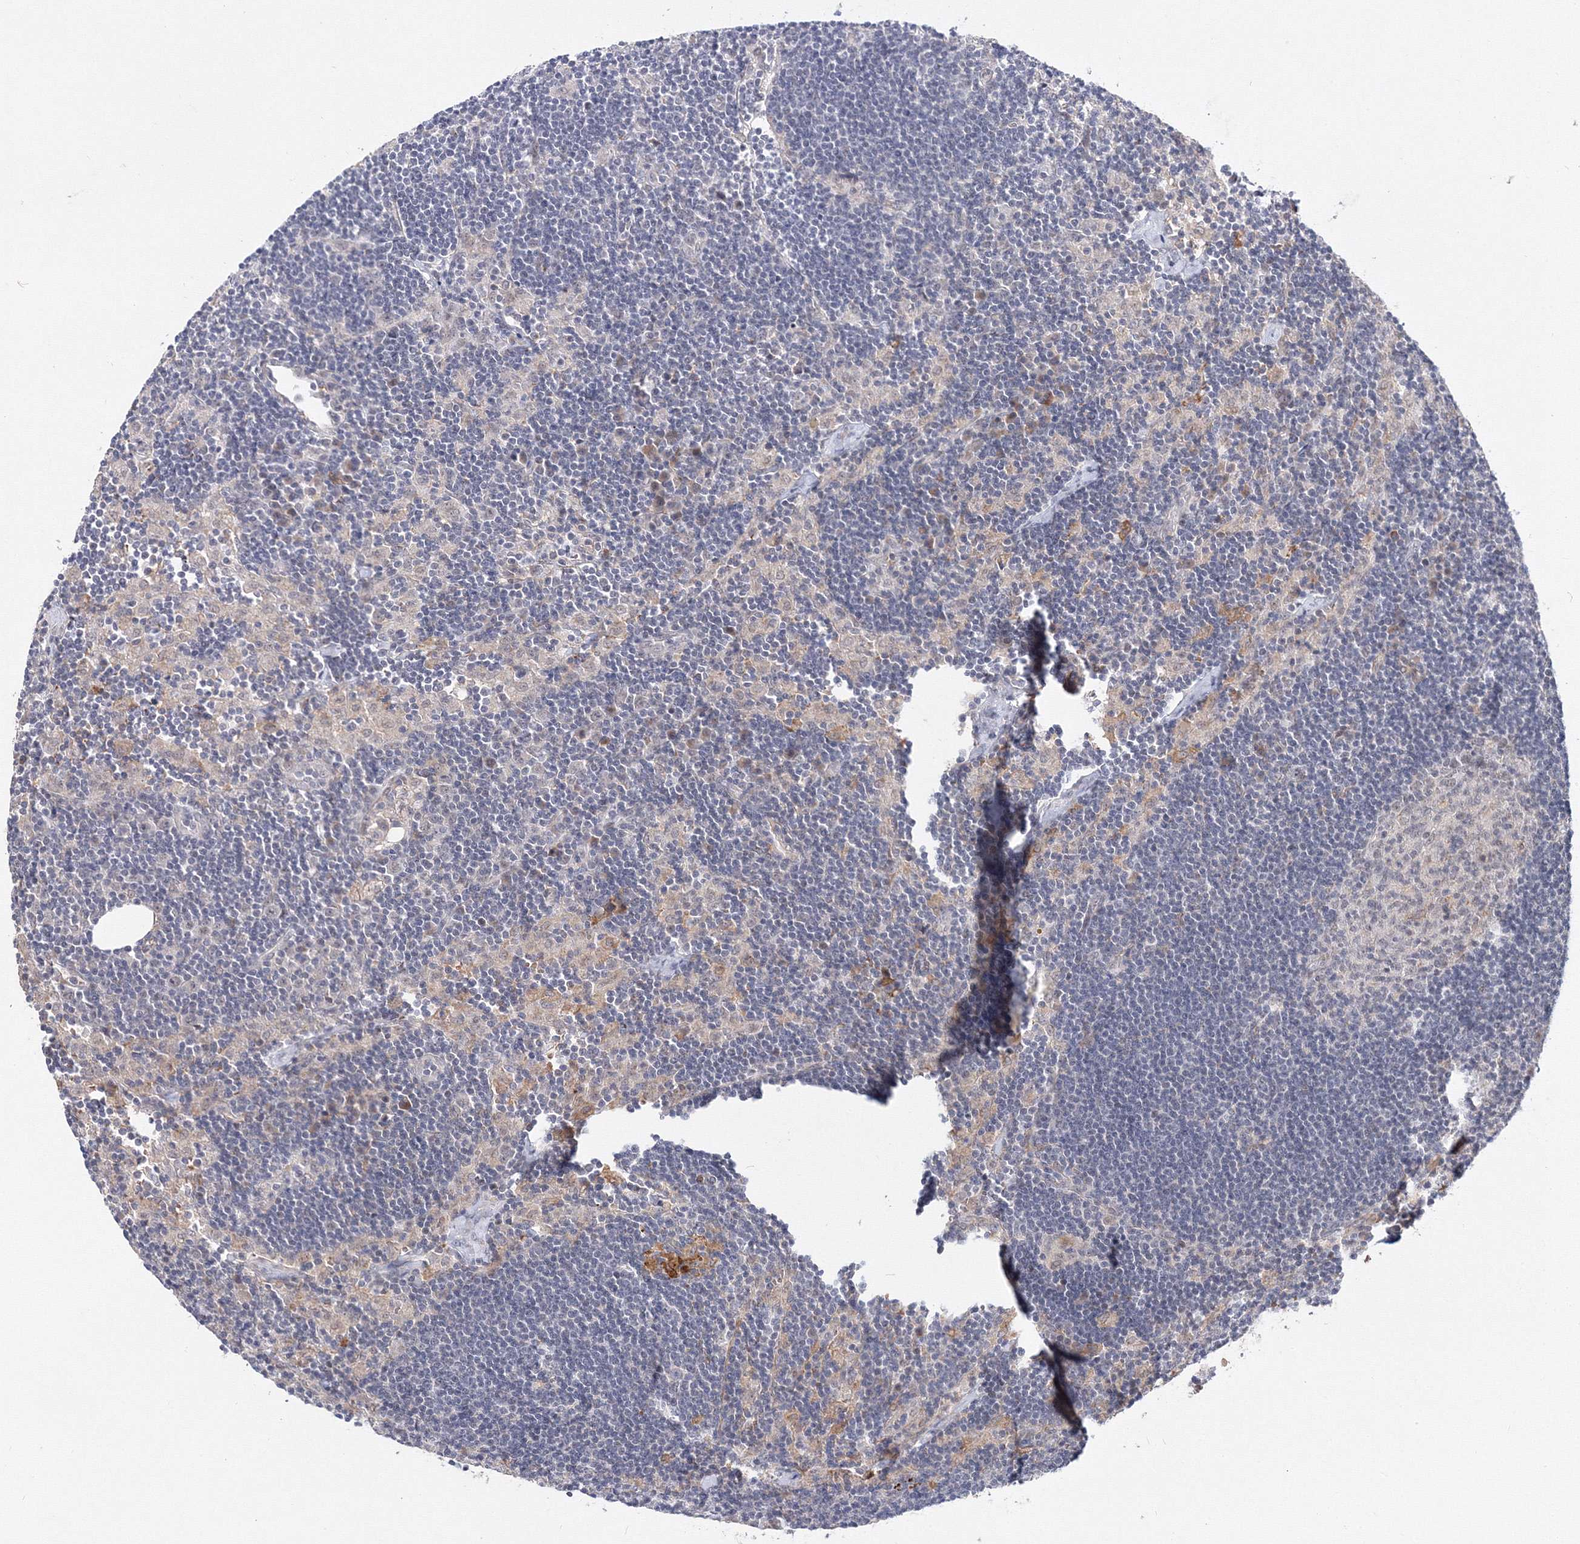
{"staining": {"intensity": "negative", "quantity": "none", "location": "none"}, "tissue": "lymph node", "cell_type": "Germinal center cells", "image_type": "normal", "snomed": [{"axis": "morphology", "description": "Normal tissue, NOS"}, {"axis": "topography", "description": "Lymph node"}], "caption": "DAB immunohistochemical staining of unremarkable human lymph node demonstrates no significant staining in germinal center cells. The staining is performed using DAB (3,3'-diaminobenzidine) brown chromogen with nuclei counter-stained in using hematoxylin.", "gene": "C11orf52", "patient": {"sex": "male", "age": 24}}